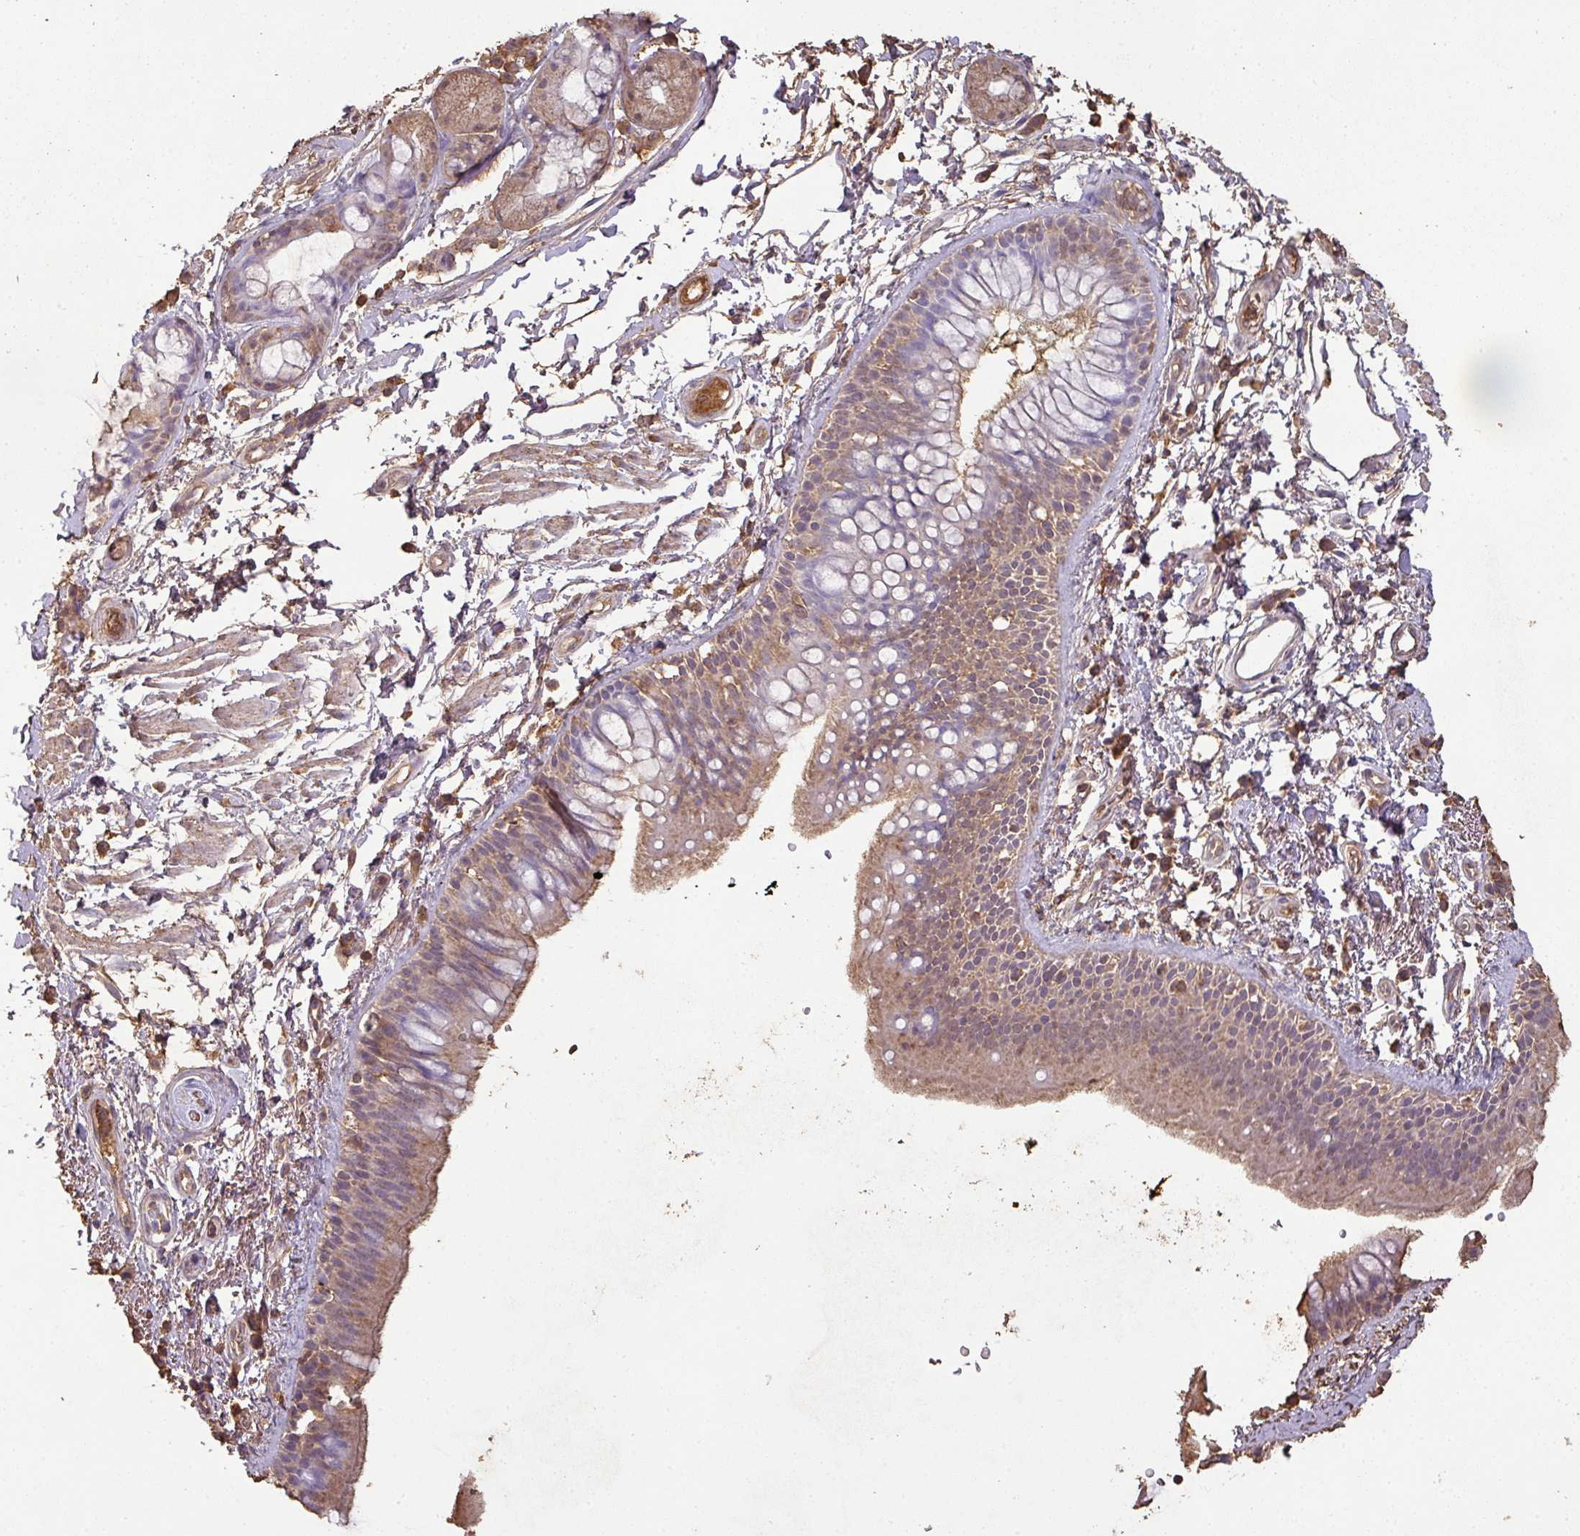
{"staining": {"intensity": "moderate", "quantity": ">75%", "location": "cytoplasmic/membranous"}, "tissue": "bronchus", "cell_type": "Respiratory epithelial cells", "image_type": "normal", "snomed": [{"axis": "morphology", "description": "Normal tissue, NOS"}, {"axis": "morphology", "description": "Squamous cell carcinoma, NOS"}, {"axis": "topography", "description": "Bronchus"}, {"axis": "topography", "description": "Lung"}], "caption": "Approximately >75% of respiratory epithelial cells in unremarkable bronchus display moderate cytoplasmic/membranous protein staining as visualized by brown immunohistochemical staining.", "gene": "ATAT1", "patient": {"sex": "female", "age": 70}}